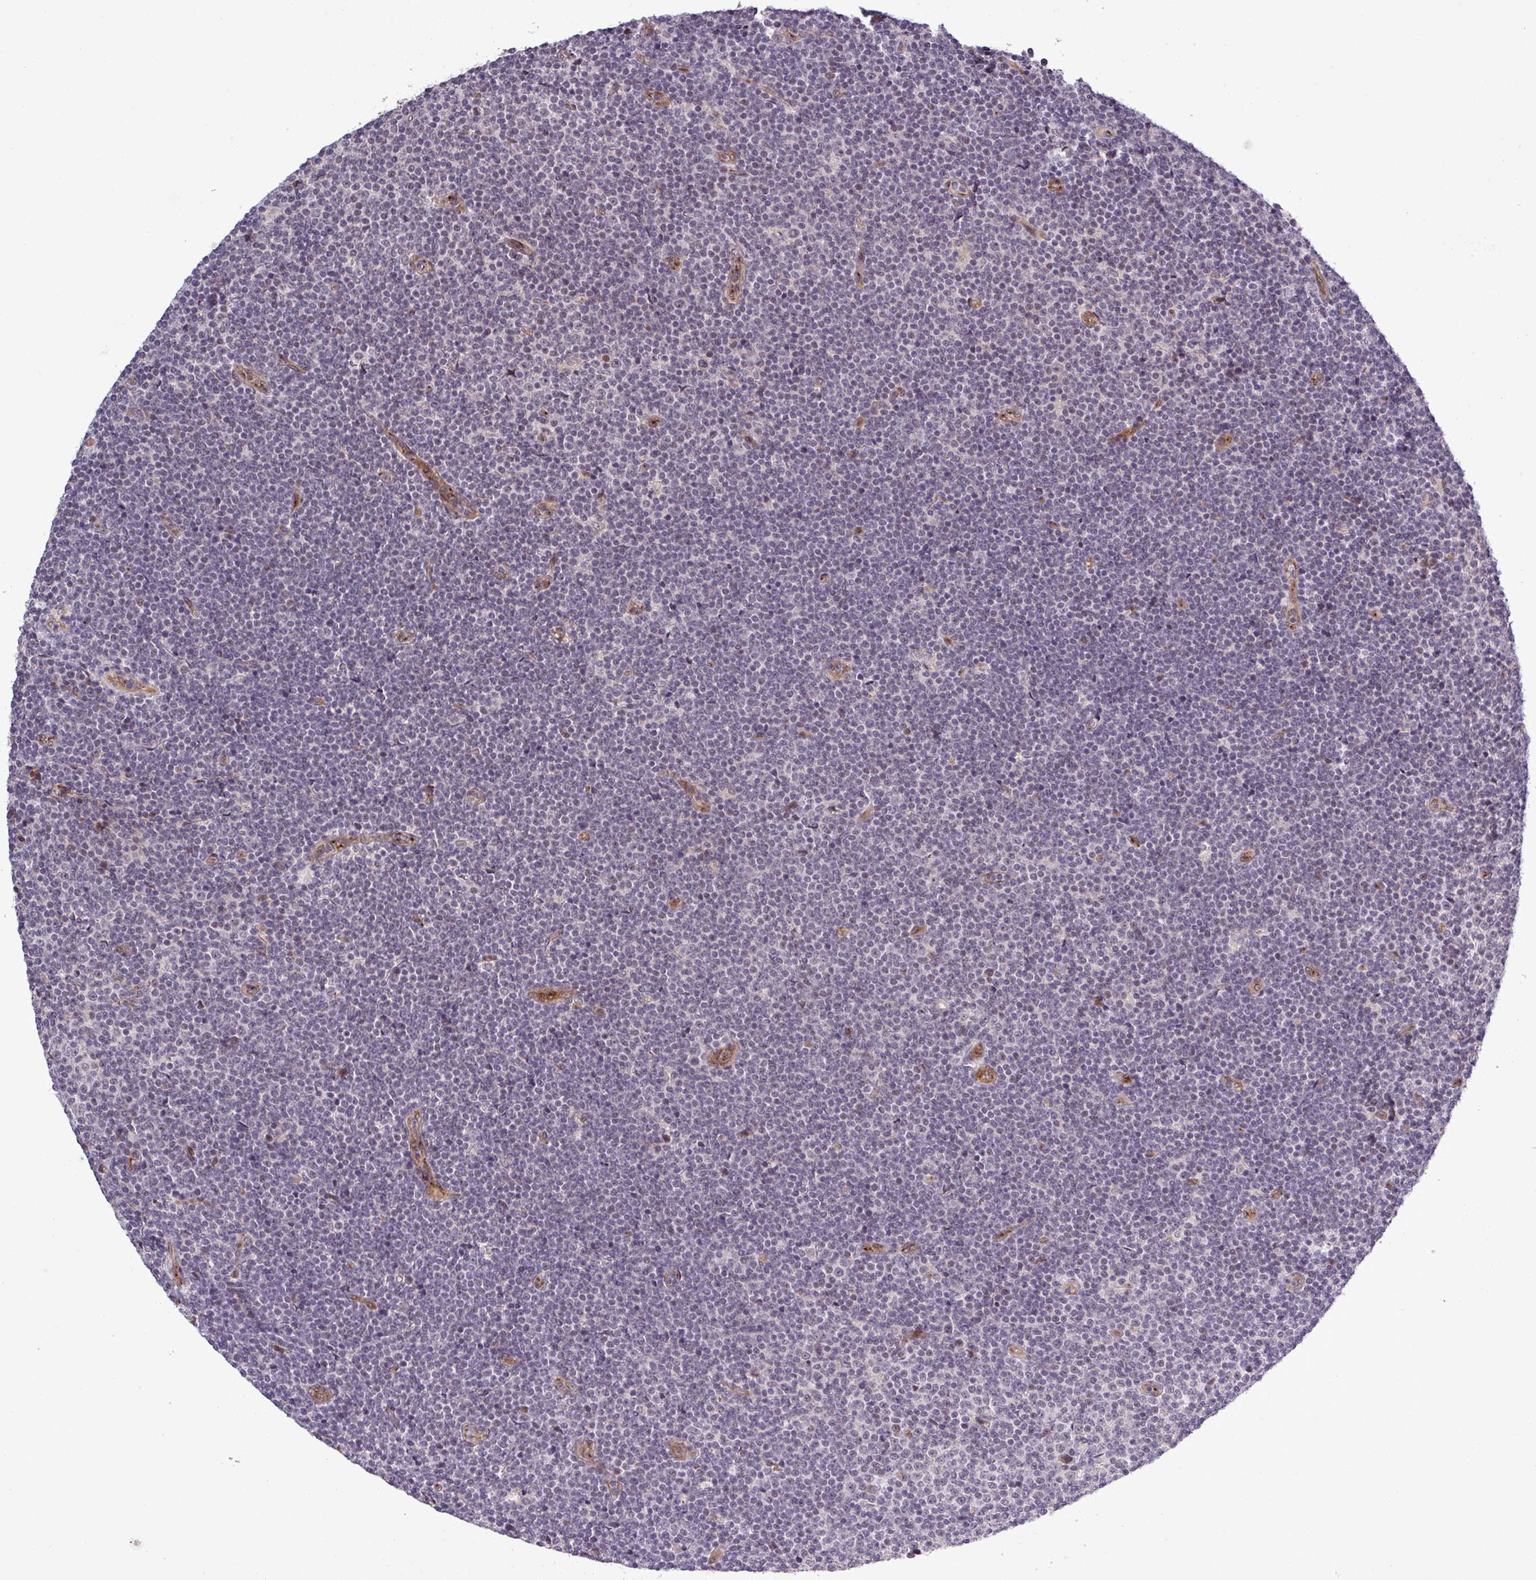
{"staining": {"intensity": "negative", "quantity": "none", "location": "none"}, "tissue": "lymphoma", "cell_type": "Tumor cells", "image_type": "cancer", "snomed": [{"axis": "morphology", "description": "Malignant lymphoma, non-Hodgkin's type, Low grade"}, {"axis": "topography", "description": "Lymph node"}], "caption": "An immunohistochemistry (IHC) photomicrograph of lymphoma is shown. There is no staining in tumor cells of lymphoma.", "gene": "PCDH1", "patient": {"sex": "male", "age": 48}}